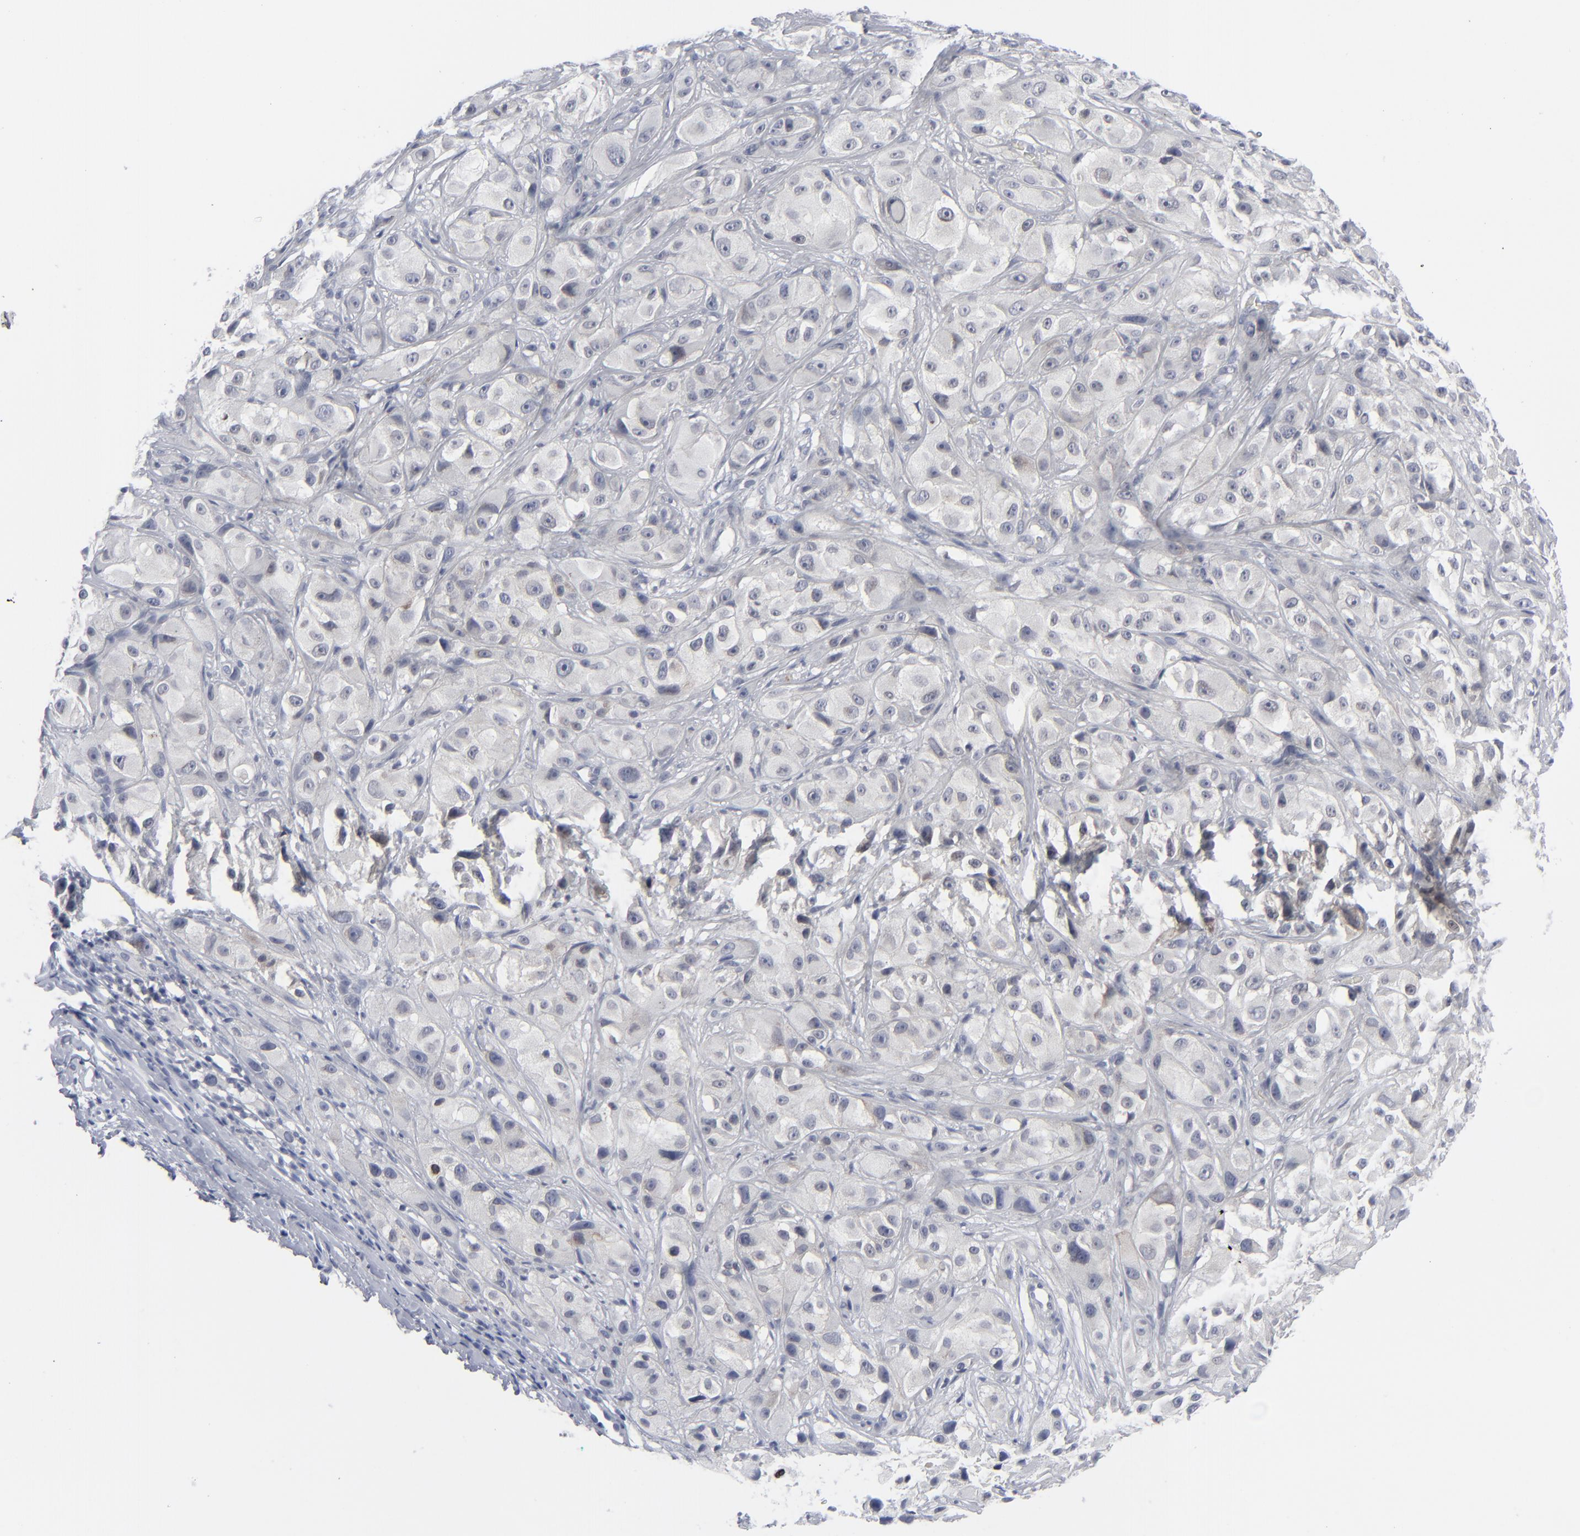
{"staining": {"intensity": "negative", "quantity": "none", "location": "none"}, "tissue": "melanoma", "cell_type": "Tumor cells", "image_type": "cancer", "snomed": [{"axis": "morphology", "description": "Malignant melanoma, NOS"}, {"axis": "topography", "description": "Skin"}], "caption": "This is an IHC histopathology image of melanoma. There is no positivity in tumor cells.", "gene": "NUP88", "patient": {"sex": "male", "age": 56}}